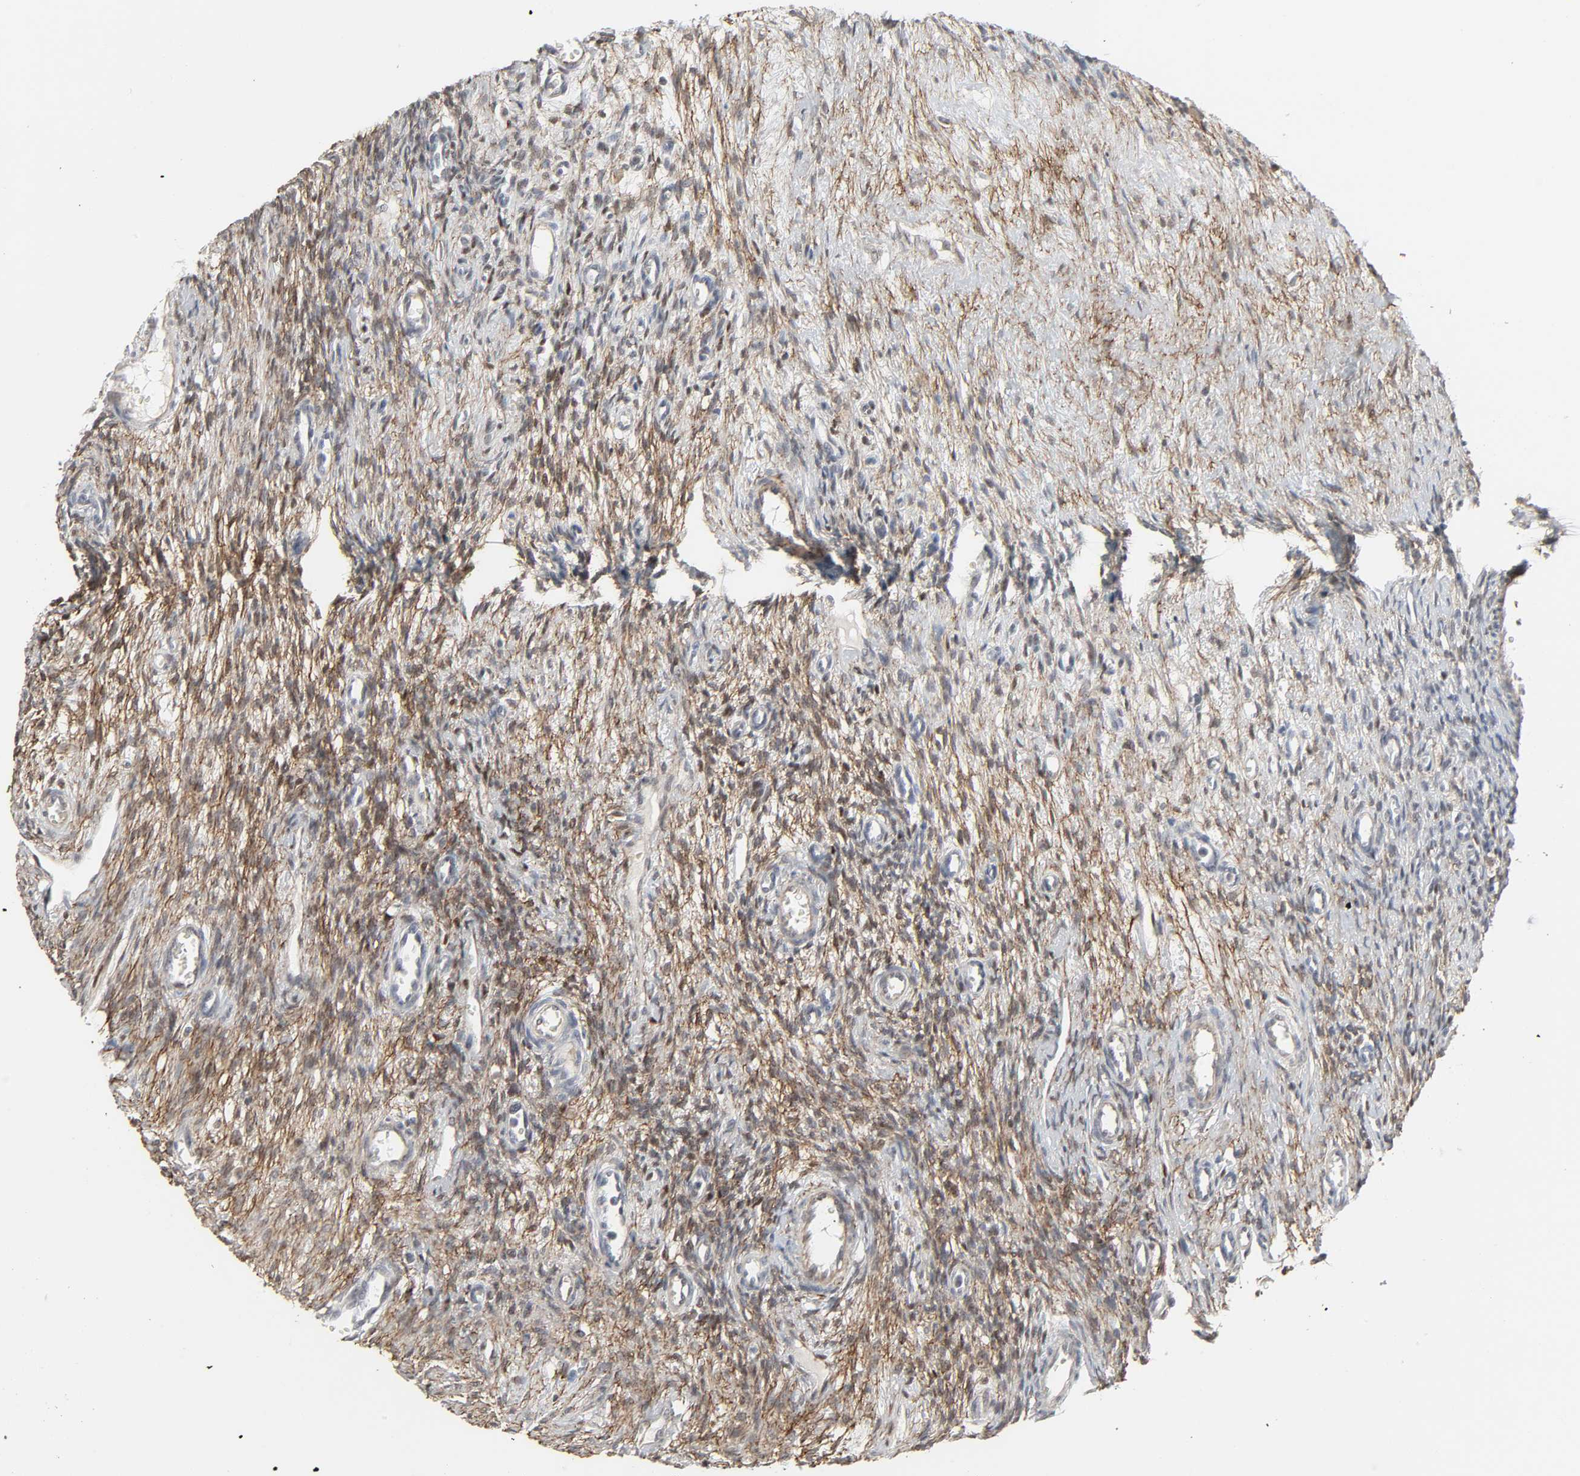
{"staining": {"intensity": "weak", "quantity": "25%-75%", "location": "cytoplasmic/membranous"}, "tissue": "ovary", "cell_type": "Follicle cells", "image_type": "normal", "snomed": [{"axis": "morphology", "description": "Normal tissue, NOS"}, {"axis": "topography", "description": "Ovary"}], "caption": "IHC of benign human ovary shows low levels of weak cytoplasmic/membranous positivity in about 25%-75% of follicle cells.", "gene": "ZNF222", "patient": {"sex": "female", "age": 33}}